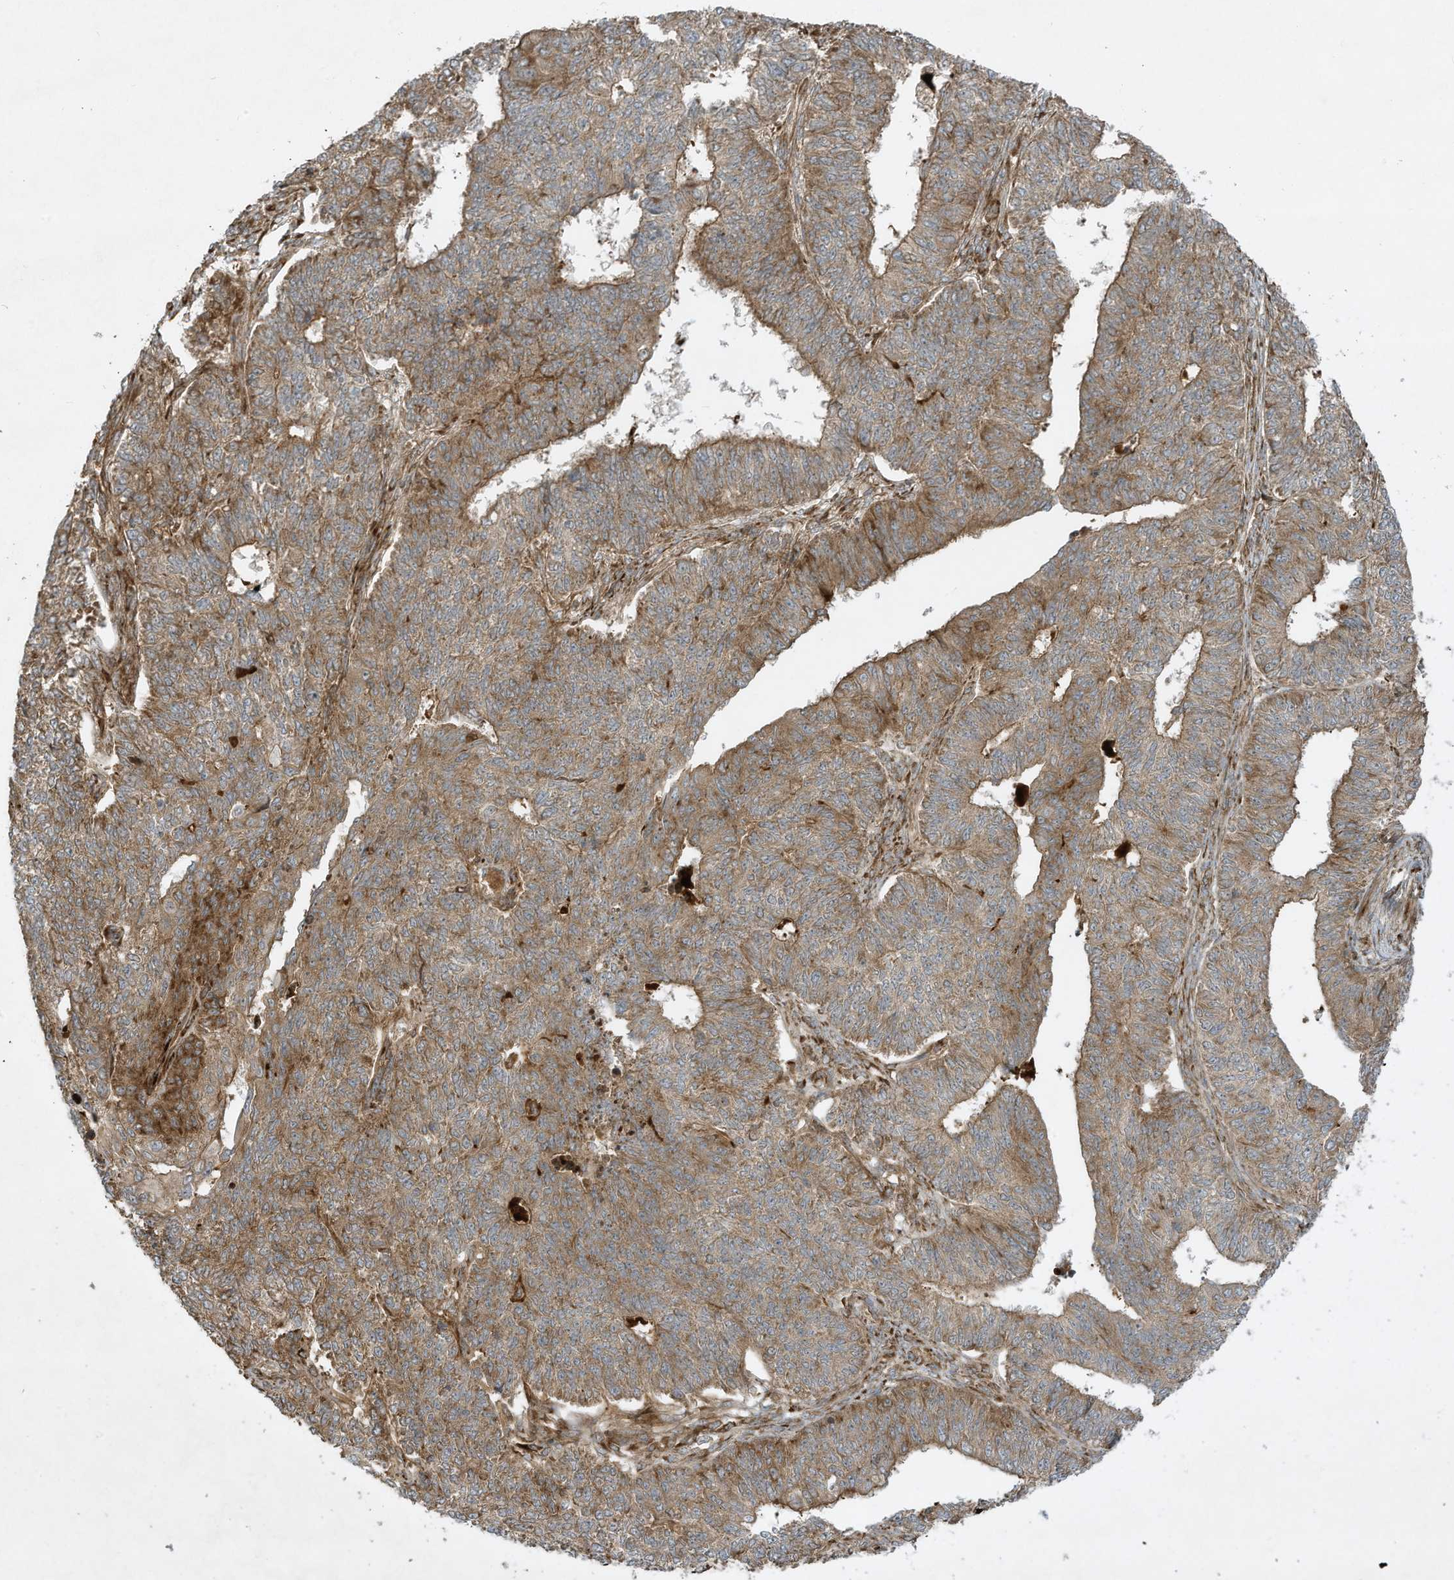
{"staining": {"intensity": "moderate", "quantity": ">75%", "location": "cytoplasmic/membranous"}, "tissue": "endometrial cancer", "cell_type": "Tumor cells", "image_type": "cancer", "snomed": [{"axis": "morphology", "description": "Adenocarcinoma, NOS"}, {"axis": "topography", "description": "Endometrium"}], "caption": "The histopathology image exhibits immunohistochemical staining of endometrial cancer. There is moderate cytoplasmic/membranous positivity is identified in about >75% of tumor cells. (Brightfield microscopy of DAB IHC at high magnification).", "gene": "DDIT4", "patient": {"sex": "female", "age": 32}}